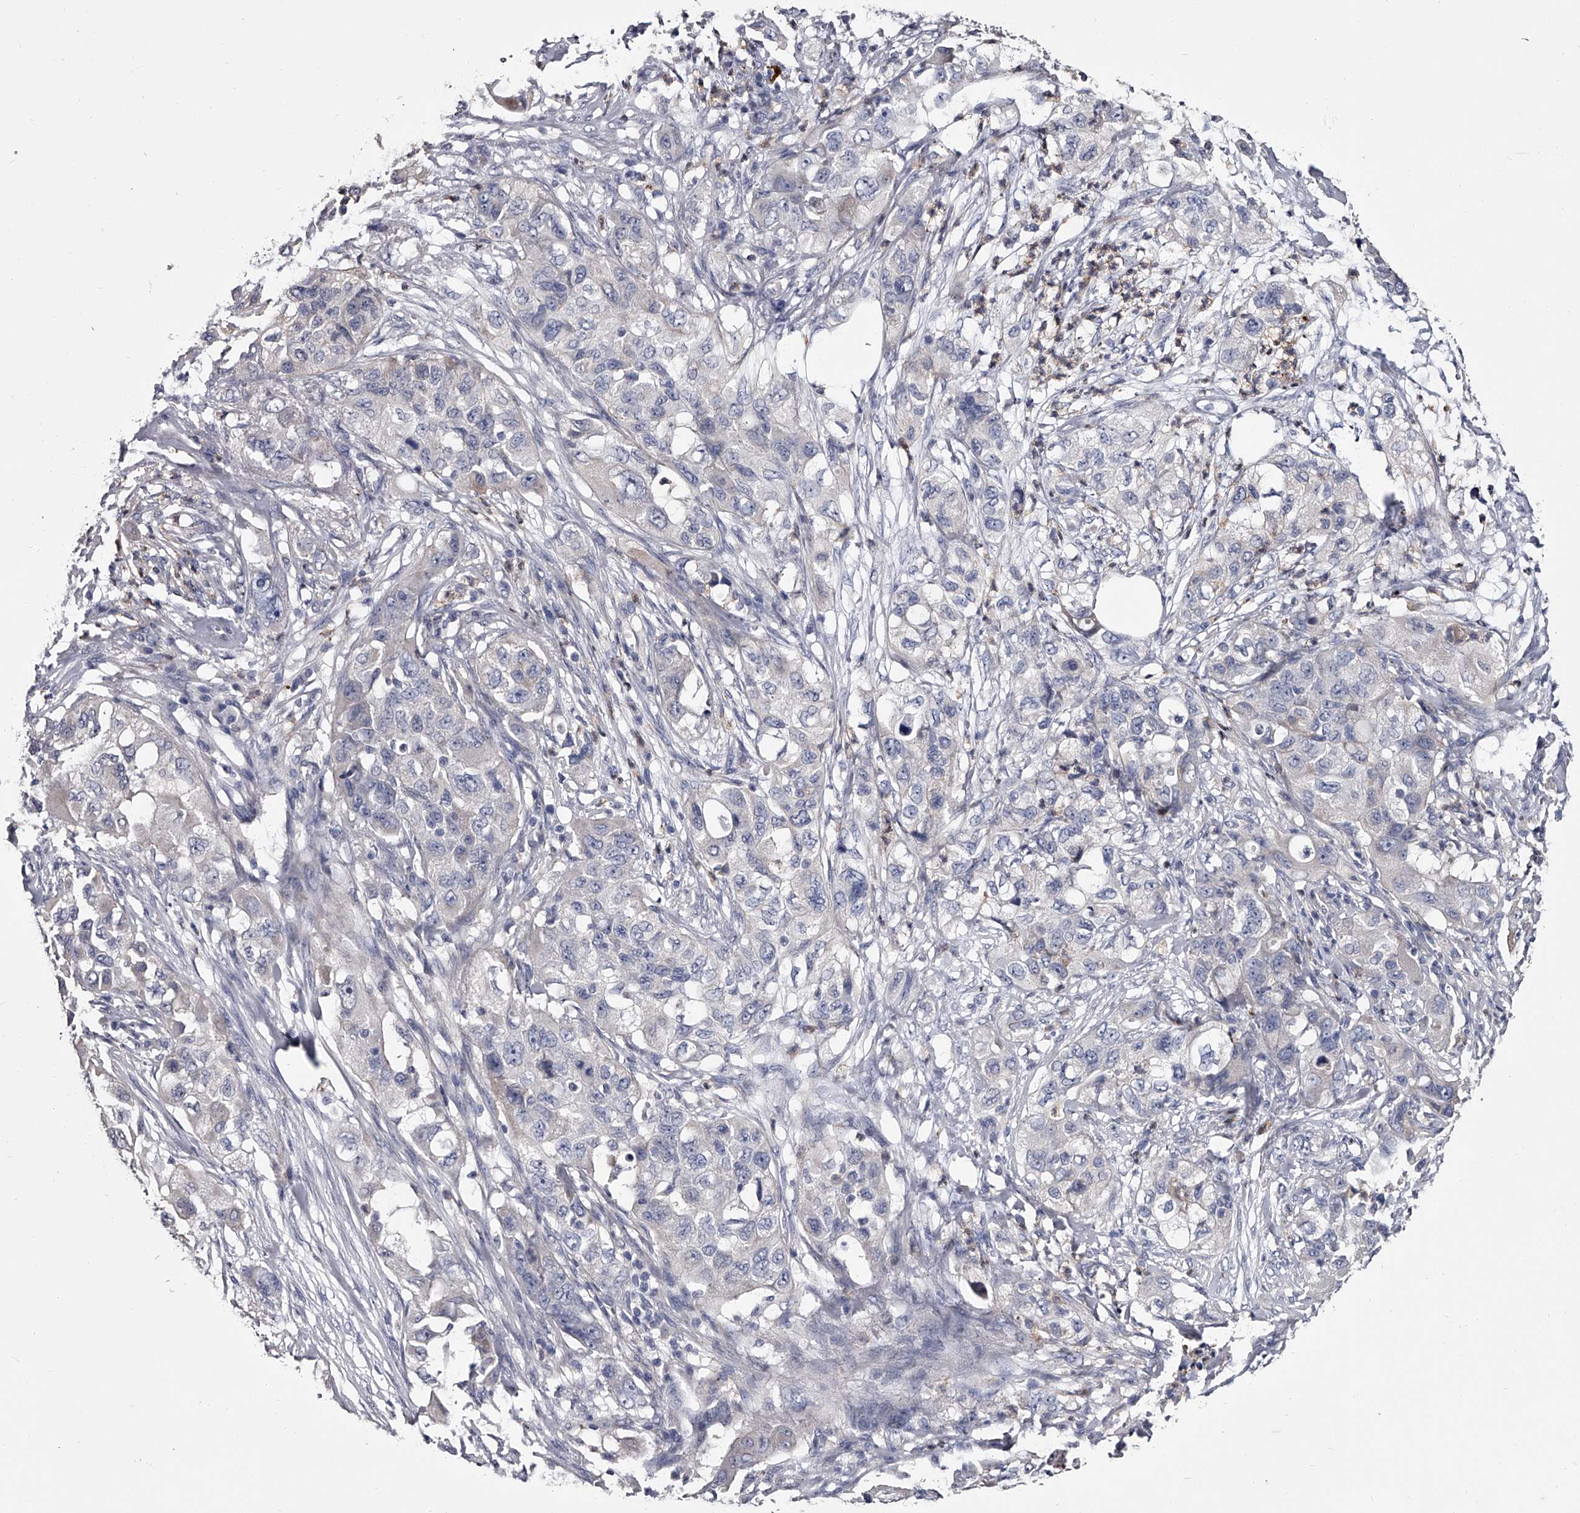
{"staining": {"intensity": "negative", "quantity": "none", "location": "none"}, "tissue": "pancreatic cancer", "cell_type": "Tumor cells", "image_type": "cancer", "snomed": [{"axis": "morphology", "description": "Adenocarcinoma, NOS"}, {"axis": "topography", "description": "Pancreas"}], "caption": "An immunohistochemistry (IHC) image of pancreatic adenocarcinoma is shown. There is no staining in tumor cells of pancreatic adenocarcinoma.", "gene": "GAPVD1", "patient": {"sex": "female", "age": 78}}